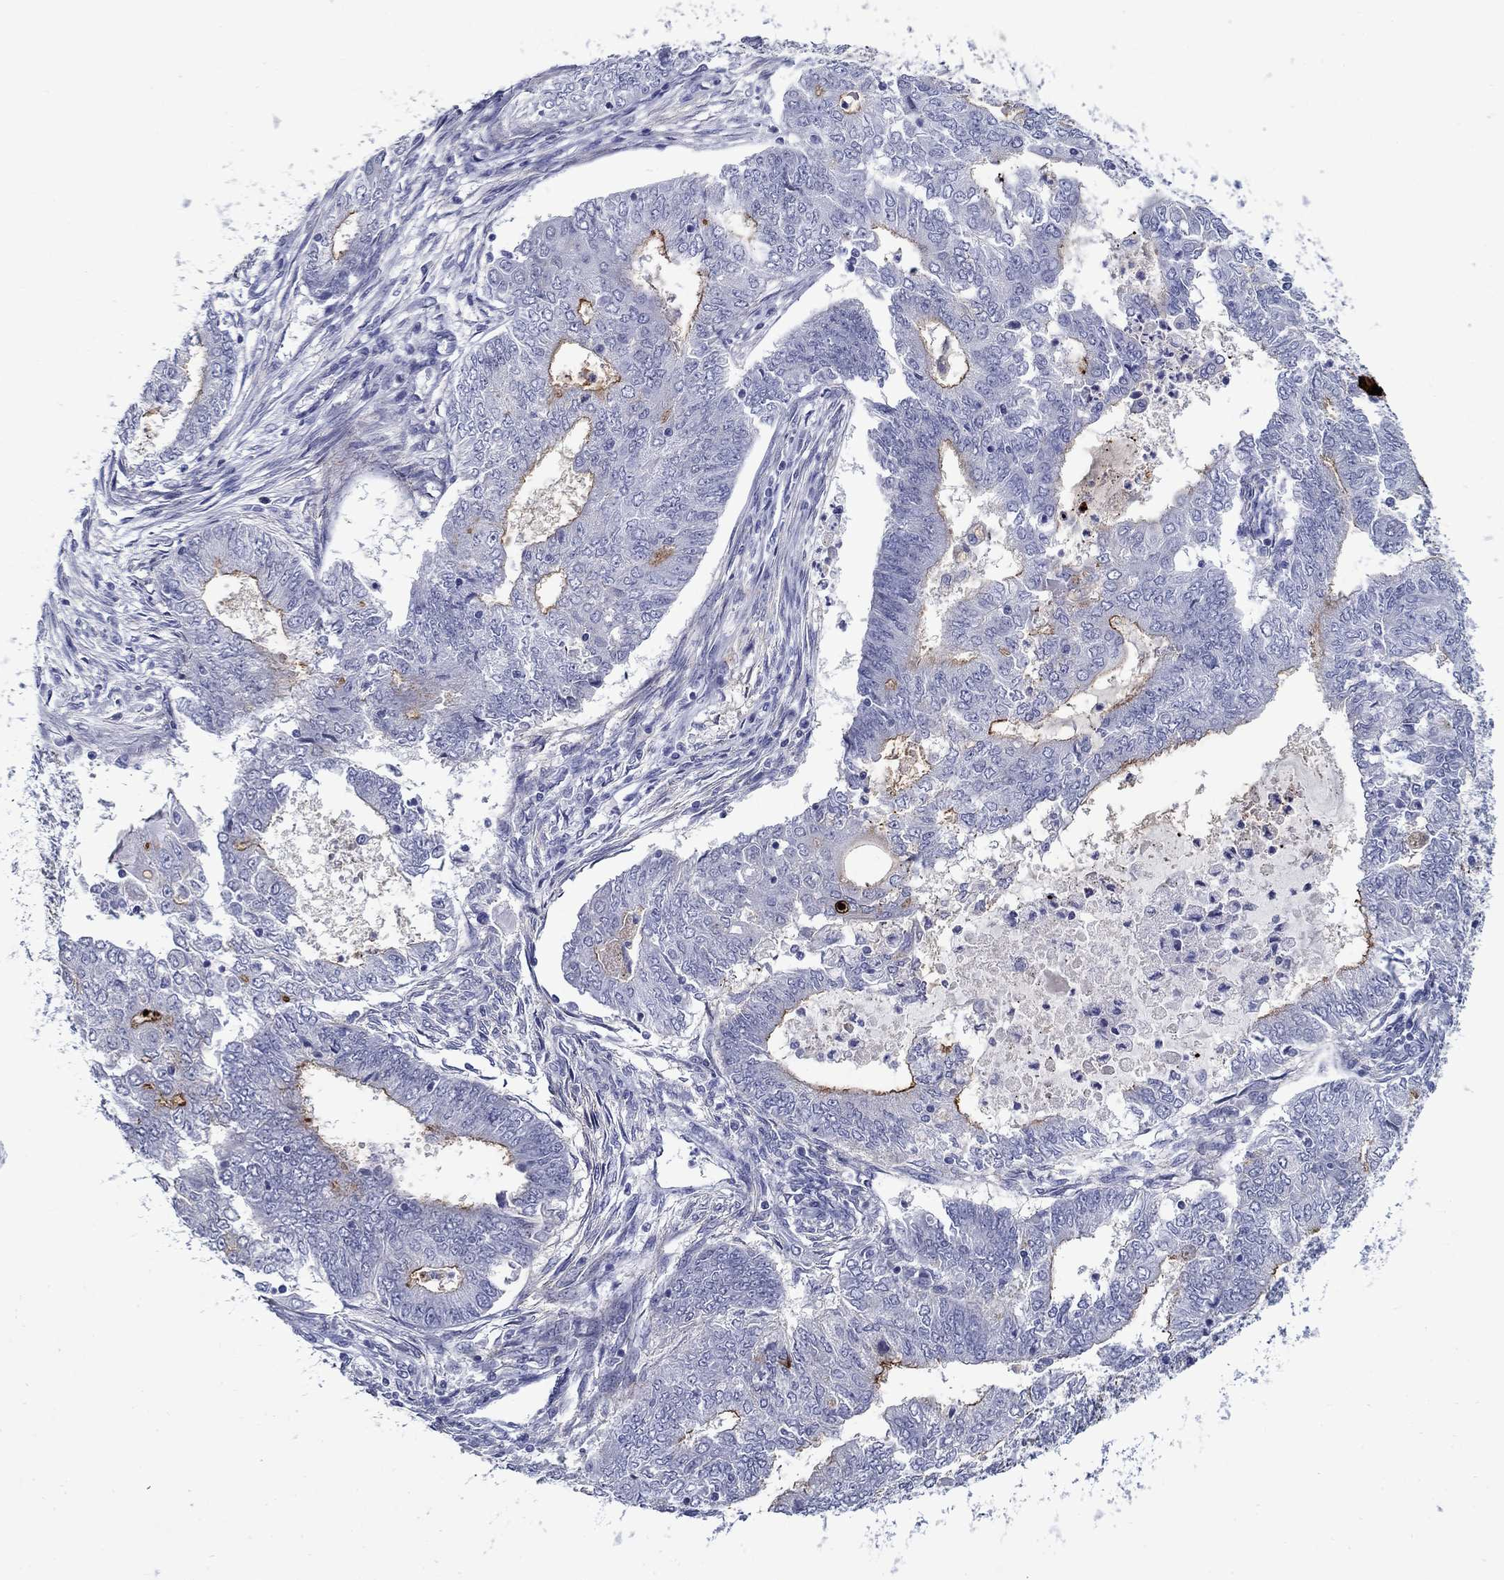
{"staining": {"intensity": "moderate", "quantity": "<25%", "location": "cytoplasmic/membranous"}, "tissue": "endometrial cancer", "cell_type": "Tumor cells", "image_type": "cancer", "snomed": [{"axis": "morphology", "description": "Adenocarcinoma, NOS"}, {"axis": "topography", "description": "Endometrium"}], "caption": "Immunohistochemistry (IHC) micrograph of neoplastic tissue: endometrial adenocarcinoma stained using immunohistochemistry exhibits low levels of moderate protein expression localized specifically in the cytoplasmic/membranous of tumor cells, appearing as a cytoplasmic/membranous brown color.", "gene": "C4orf19", "patient": {"sex": "female", "age": 62}}